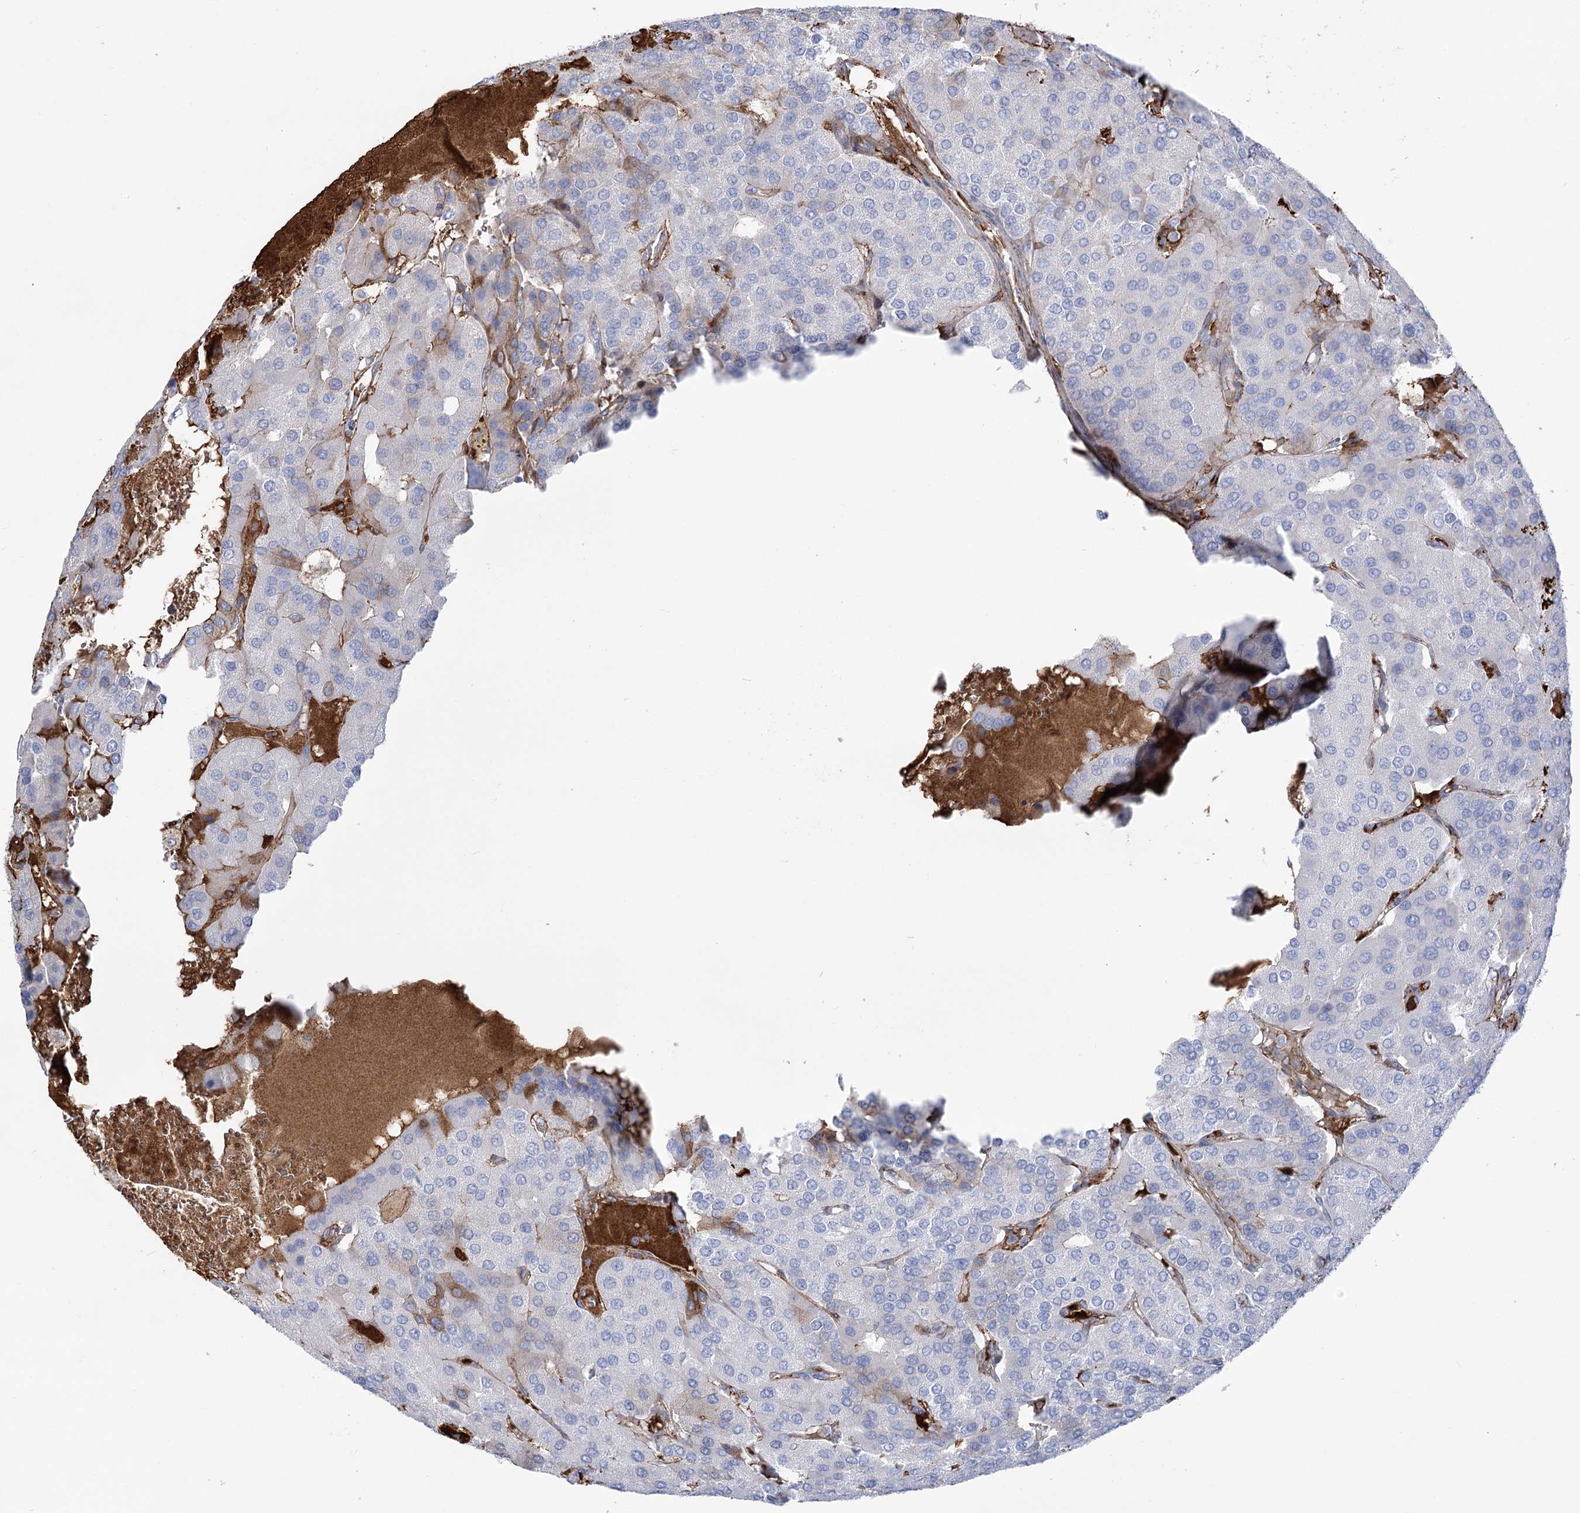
{"staining": {"intensity": "negative", "quantity": "none", "location": "none"}, "tissue": "parathyroid gland", "cell_type": "Glandular cells", "image_type": "normal", "snomed": [{"axis": "morphology", "description": "Normal tissue, NOS"}, {"axis": "morphology", "description": "Adenoma, NOS"}, {"axis": "topography", "description": "Parathyroid gland"}], "caption": "Immunohistochemistry of normal parathyroid gland displays no staining in glandular cells. Nuclei are stained in blue.", "gene": "ANKRD23", "patient": {"sex": "female", "age": 86}}